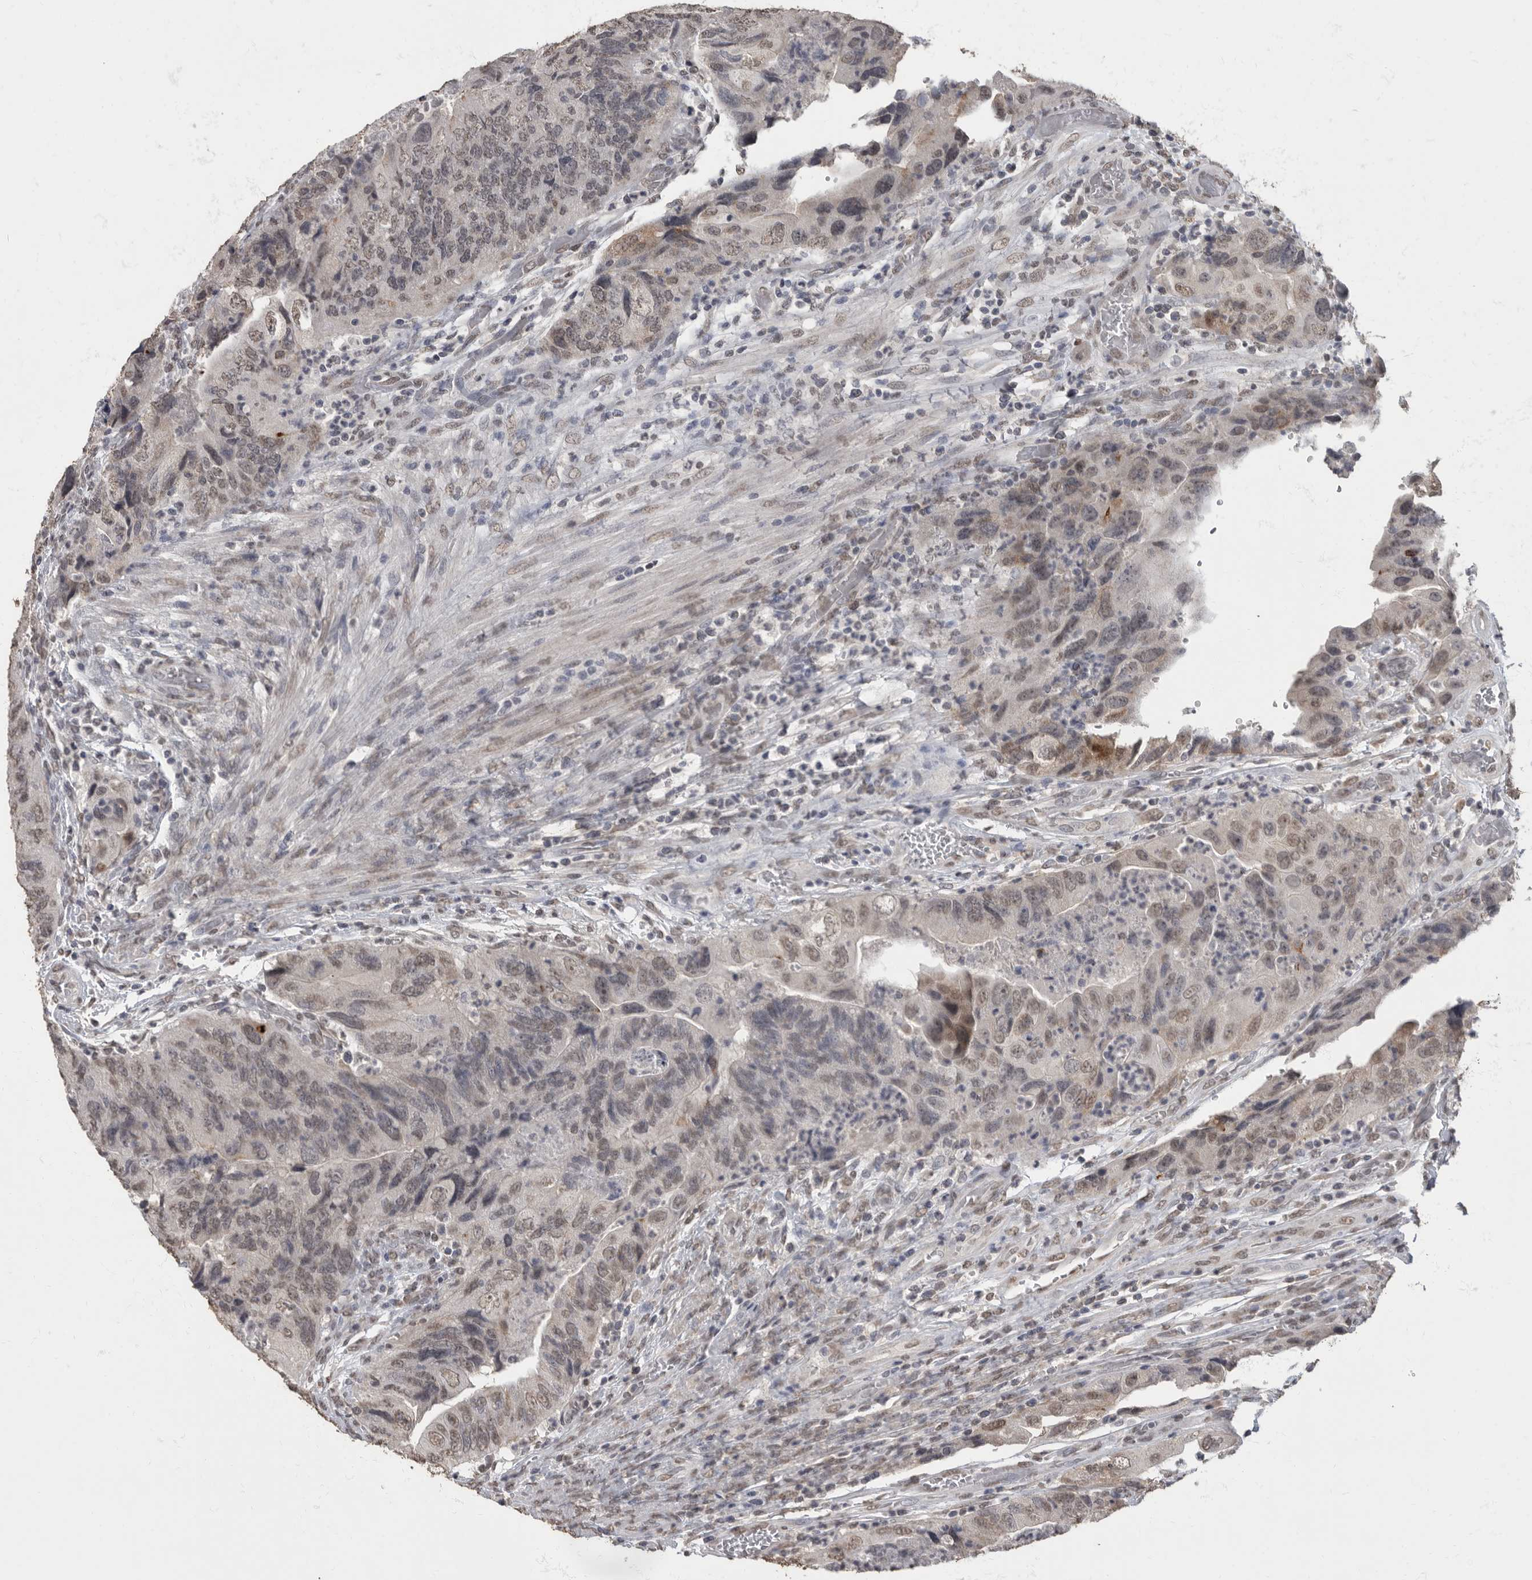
{"staining": {"intensity": "weak", "quantity": "25%-75%", "location": "nuclear"}, "tissue": "colorectal cancer", "cell_type": "Tumor cells", "image_type": "cancer", "snomed": [{"axis": "morphology", "description": "Adenocarcinoma, NOS"}, {"axis": "topography", "description": "Rectum"}], "caption": "Immunohistochemistry micrograph of neoplastic tissue: human colorectal cancer stained using immunohistochemistry demonstrates low levels of weak protein expression localized specifically in the nuclear of tumor cells, appearing as a nuclear brown color.", "gene": "NBL1", "patient": {"sex": "male", "age": 63}}